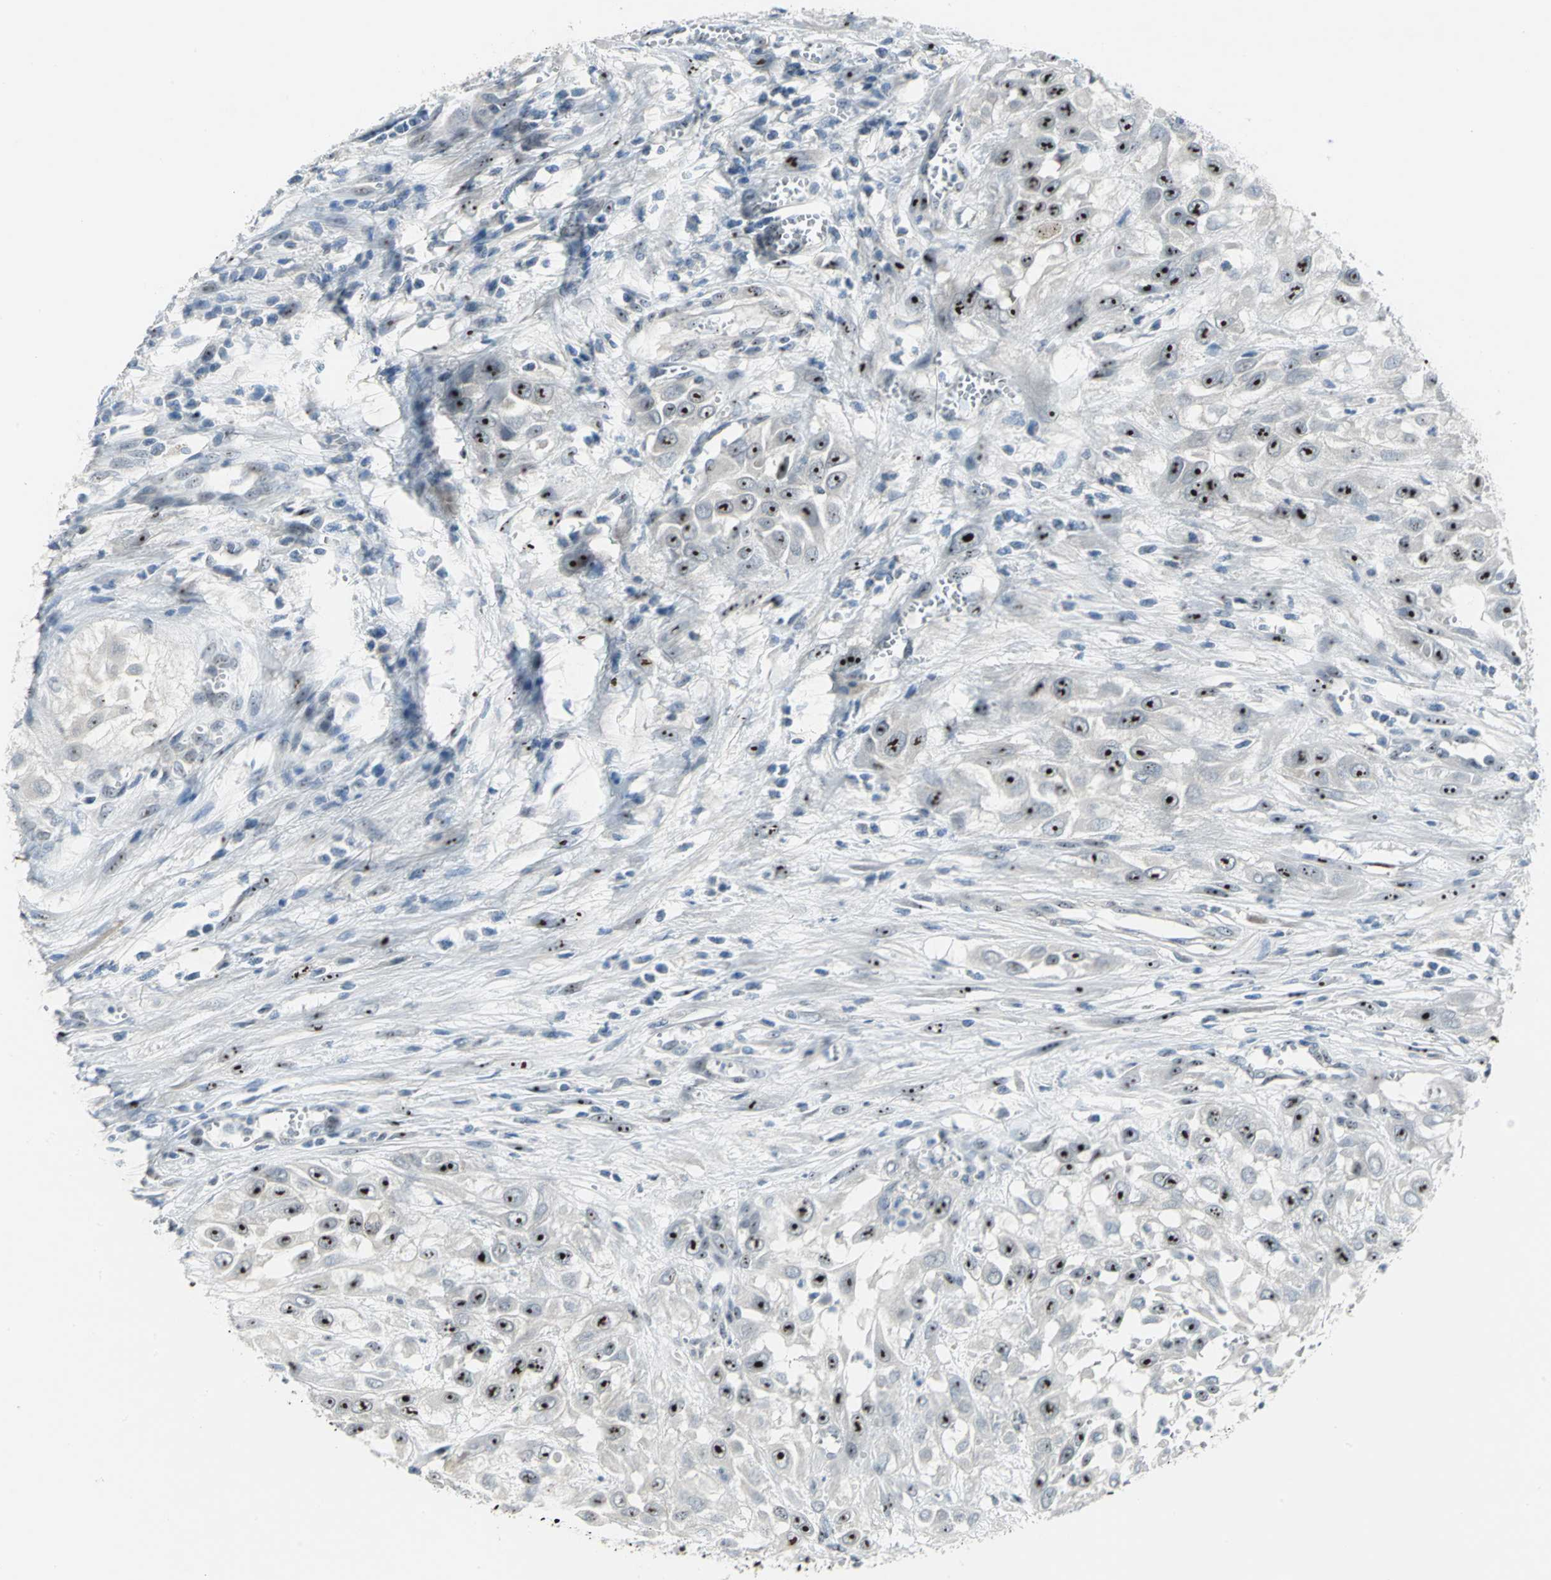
{"staining": {"intensity": "strong", "quantity": ">75%", "location": "nuclear"}, "tissue": "urothelial cancer", "cell_type": "Tumor cells", "image_type": "cancer", "snomed": [{"axis": "morphology", "description": "Urothelial carcinoma, High grade"}, {"axis": "topography", "description": "Urinary bladder"}], "caption": "An immunohistochemistry (IHC) histopathology image of neoplastic tissue is shown. Protein staining in brown labels strong nuclear positivity in urothelial cancer within tumor cells.", "gene": "MYBBP1A", "patient": {"sex": "male", "age": 57}}